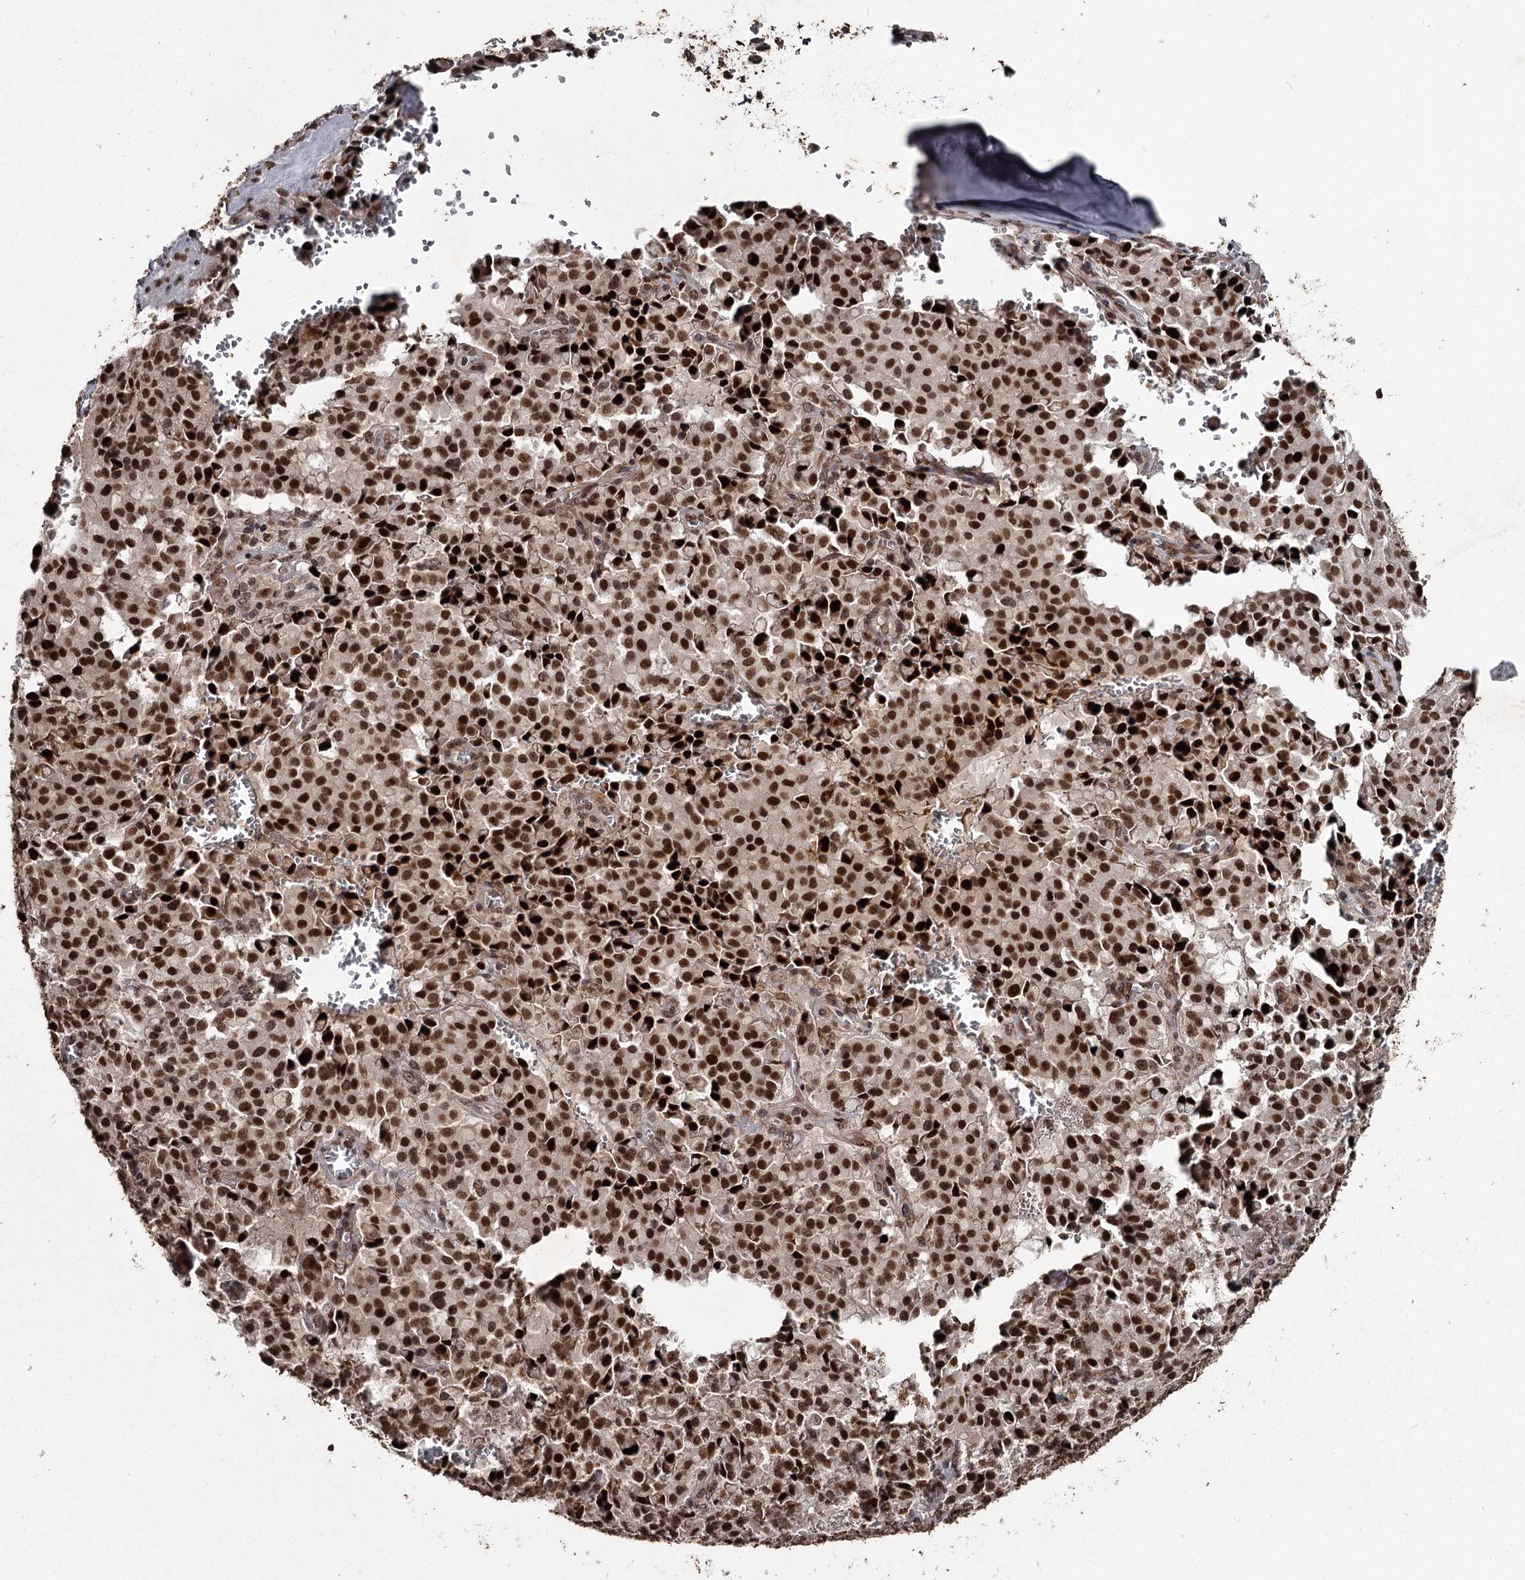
{"staining": {"intensity": "strong", "quantity": ">75%", "location": "nuclear"}, "tissue": "pancreatic cancer", "cell_type": "Tumor cells", "image_type": "cancer", "snomed": [{"axis": "morphology", "description": "Adenocarcinoma, NOS"}, {"axis": "topography", "description": "Pancreas"}], "caption": "Pancreatic cancer was stained to show a protein in brown. There is high levels of strong nuclear staining in approximately >75% of tumor cells.", "gene": "THYN1", "patient": {"sex": "male", "age": 65}}